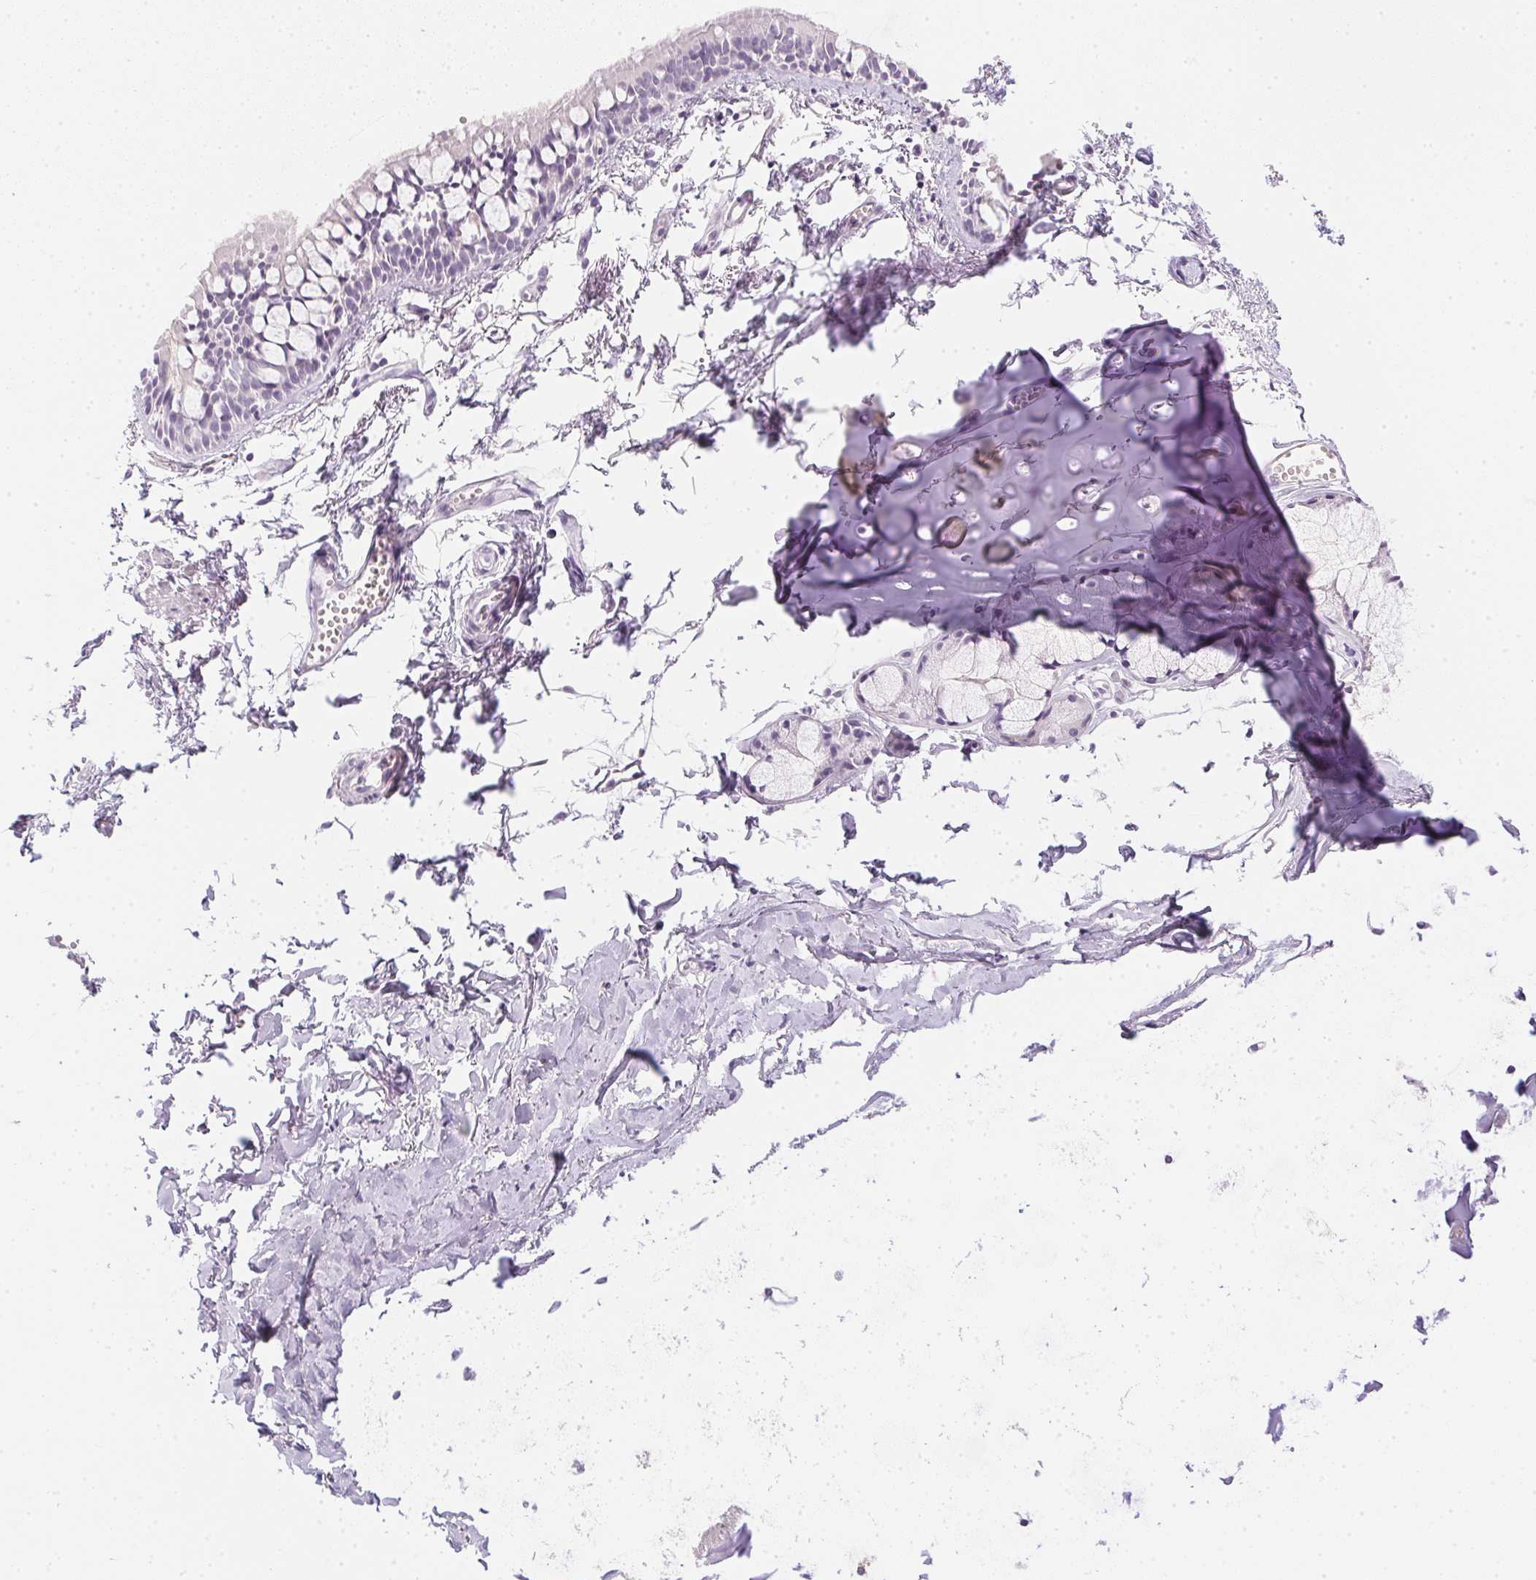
{"staining": {"intensity": "negative", "quantity": "none", "location": "none"}, "tissue": "bronchus", "cell_type": "Respiratory epithelial cells", "image_type": "normal", "snomed": [{"axis": "morphology", "description": "Normal tissue, NOS"}, {"axis": "topography", "description": "Bronchus"}], "caption": "Bronchus was stained to show a protein in brown. There is no significant staining in respiratory epithelial cells. (DAB immunohistochemistry, high magnification).", "gene": "PPY", "patient": {"sex": "female", "age": 59}}